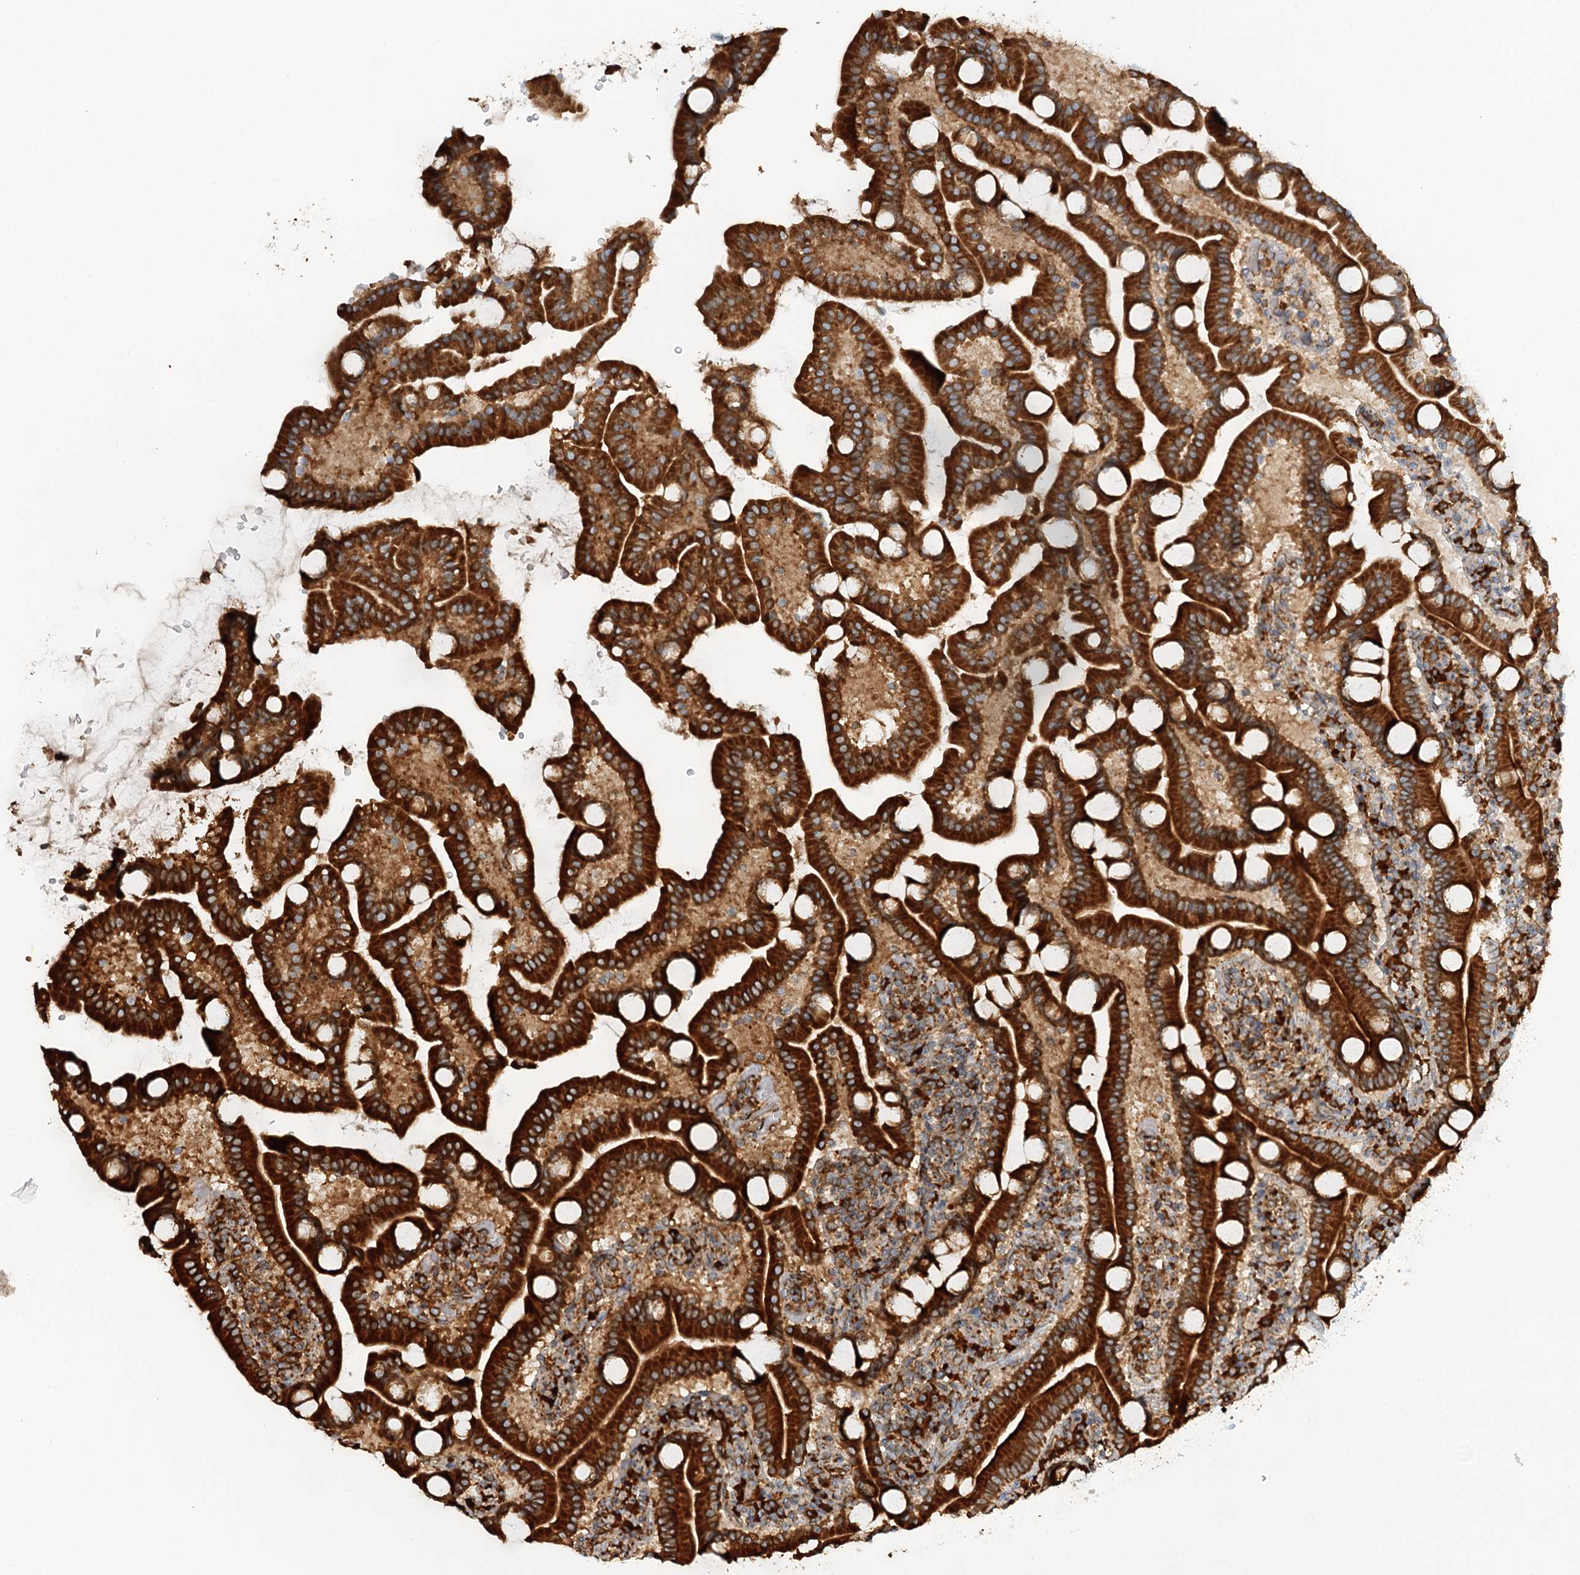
{"staining": {"intensity": "strong", "quantity": ">75%", "location": "cytoplasmic/membranous"}, "tissue": "duodenum", "cell_type": "Glandular cells", "image_type": "normal", "snomed": [{"axis": "morphology", "description": "Normal tissue, NOS"}, {"axis": "topography", "description": "Duodenum"}], "caption": "Approximately >75% of glandular cells in benign duodenum demonstrate strong cytoplasmic/membranous protein staining as visualized by brown immunohistochemical staining.", "gene": "TAS1R1", "patient": {"sex": "male", "age": 55}}